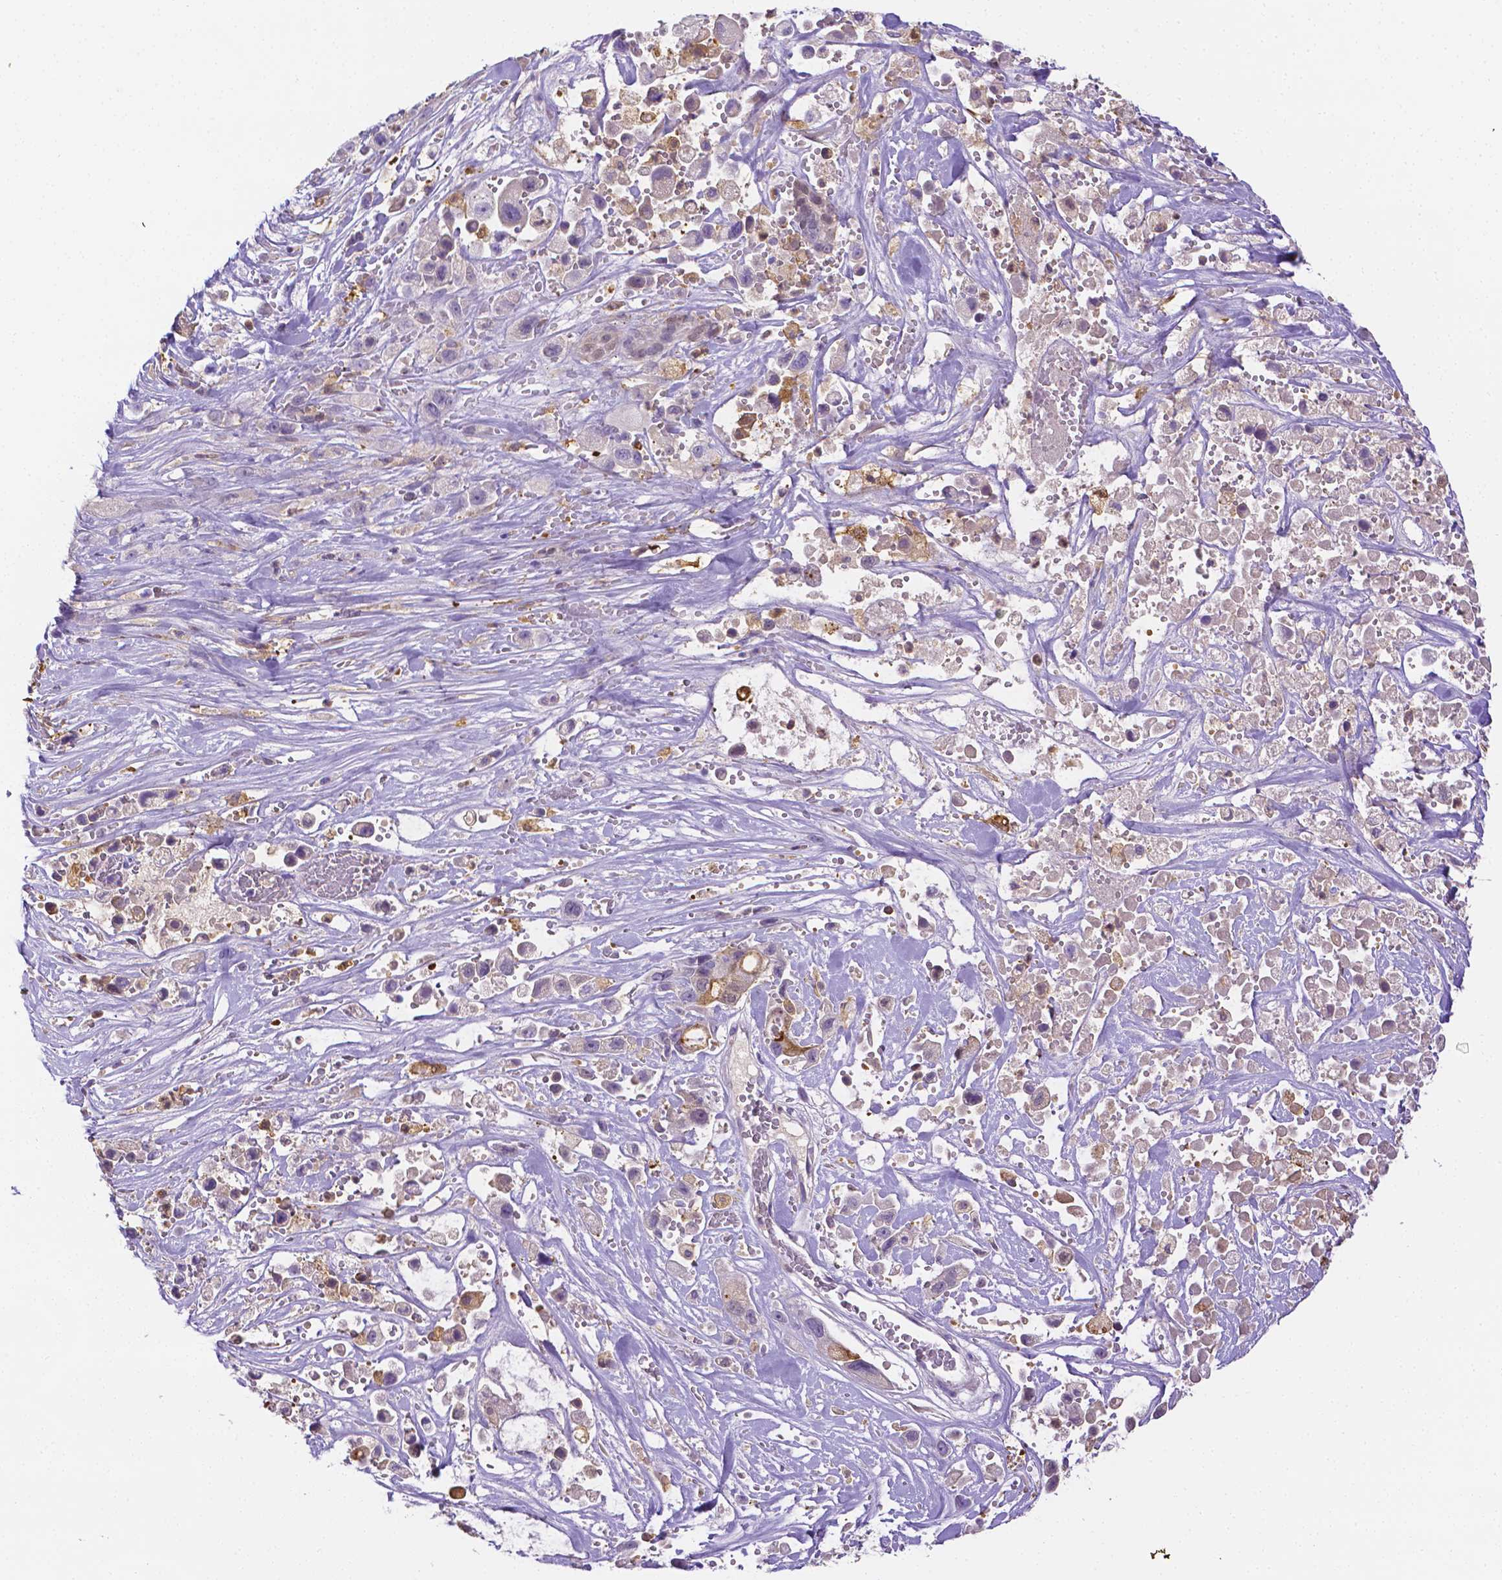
{"staining": {"intensity": "moderate", "quantity": "<25%", "location": "cytoplasmic/membranous"}, "tissue": "pancreatic cancer", "cell_type": "Tumor cells", "image_type": "cancer", "snomed": [{"axis": "morphology", "description": "Adenocarcinoma, NOS"}, {"axis": "topography", "description": "Pancreas"}], "caption": "This is a histology image of immunohistochemistry (IHC) staining of pancreatic adenocarcinoma, which shows moderate positivity in the cytoplasmic/membranous of tumor cells.", "gene": "NXPH2", "patient": {"sex": "male", "age": 44}}